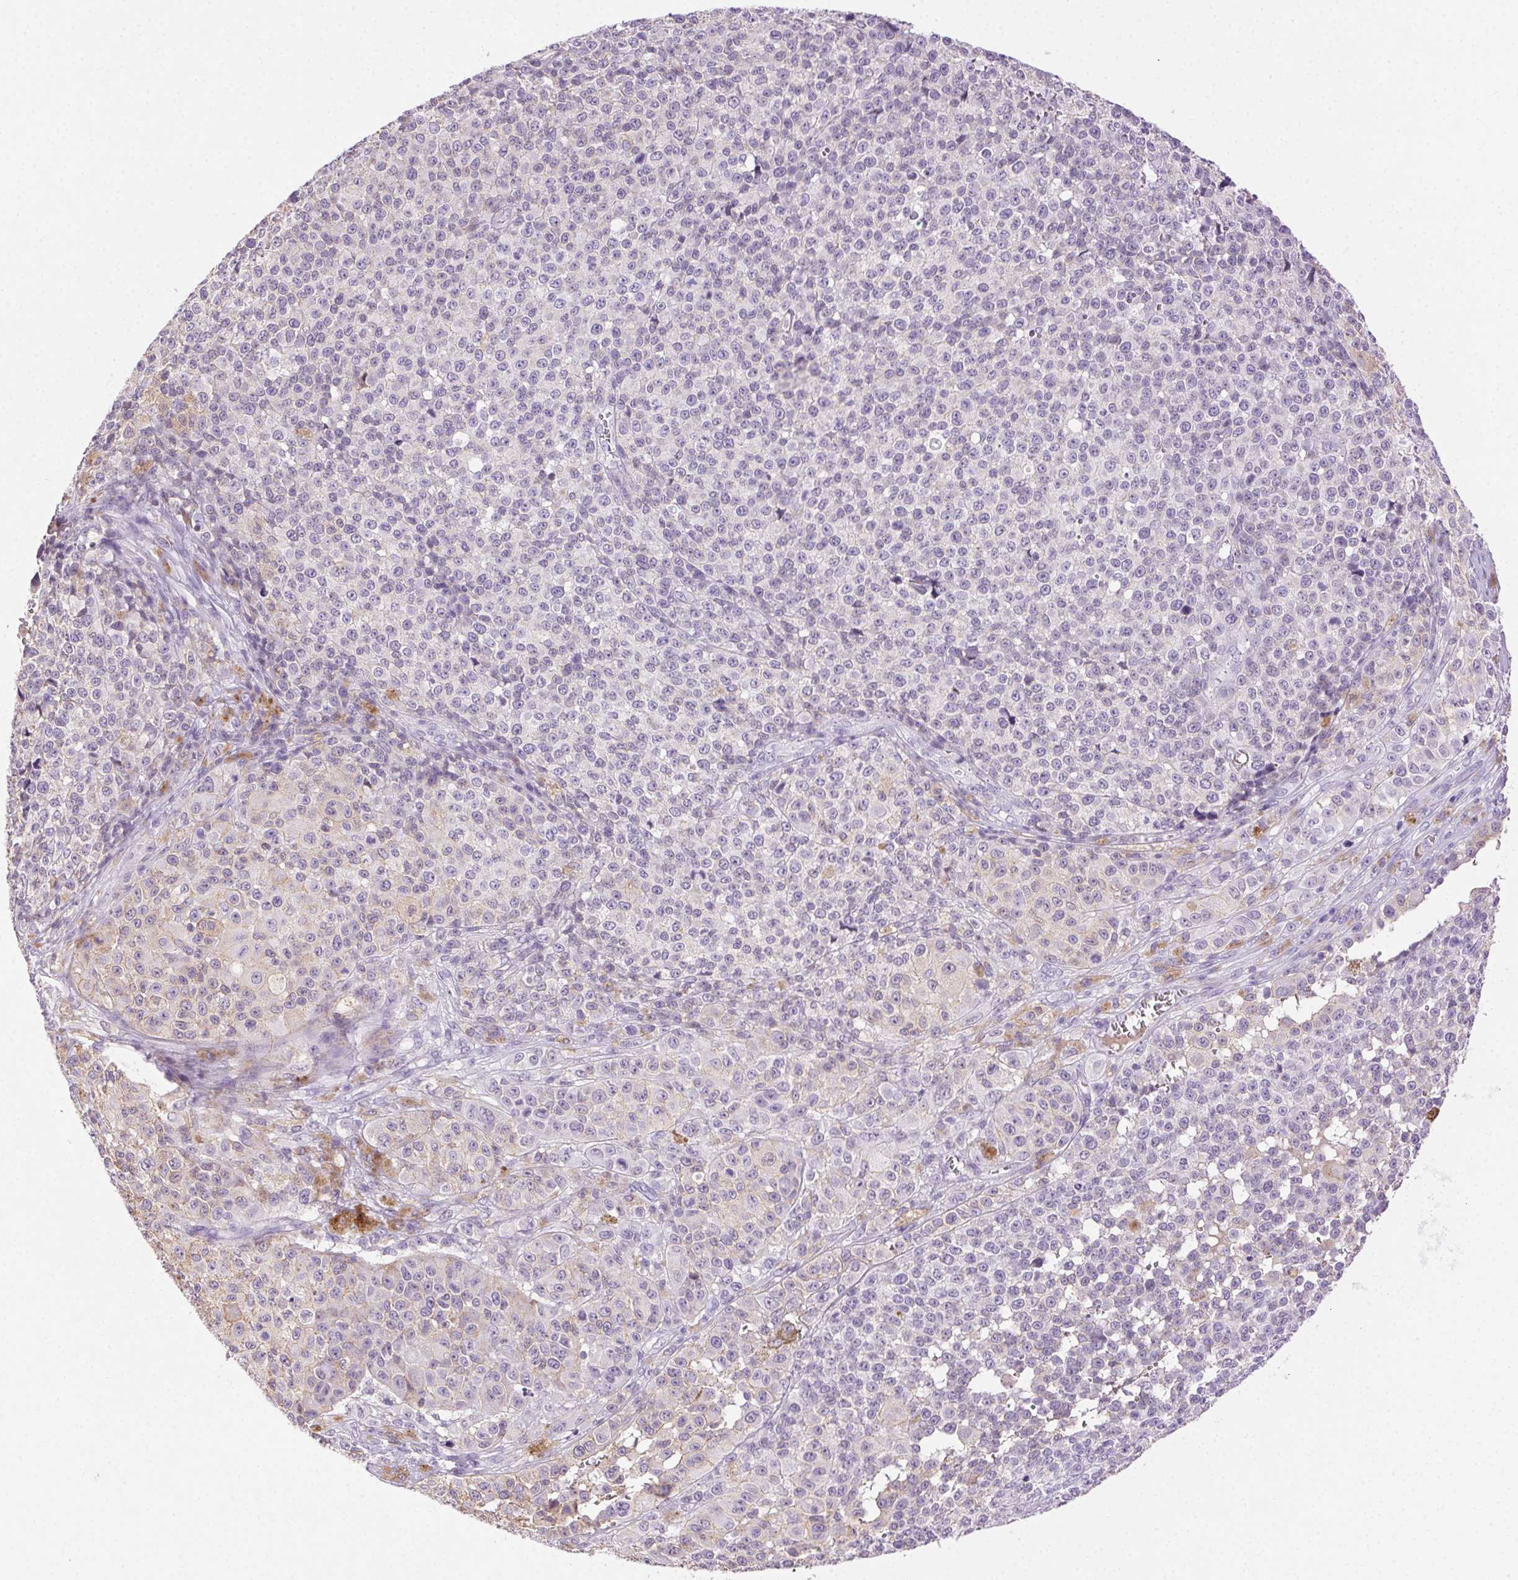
{"staining": {"intensity": "negative", "quantity": "none", "location": "none"}, "tissue": "melanoma", "cell_type": "Tumor cells", "image_type": "cancer", "snomed": [{"axis": "morphology", "description": "Malignant melanoma, NOS"}, {"axis": "topography", "description": "Skin"}], "caption": "This is an immunohistochemistry photomicrograph of melanoma. There is no expression in tumor cells.", "gene": "CLDN10", "patient": {"sex": "female", "age": 58}}